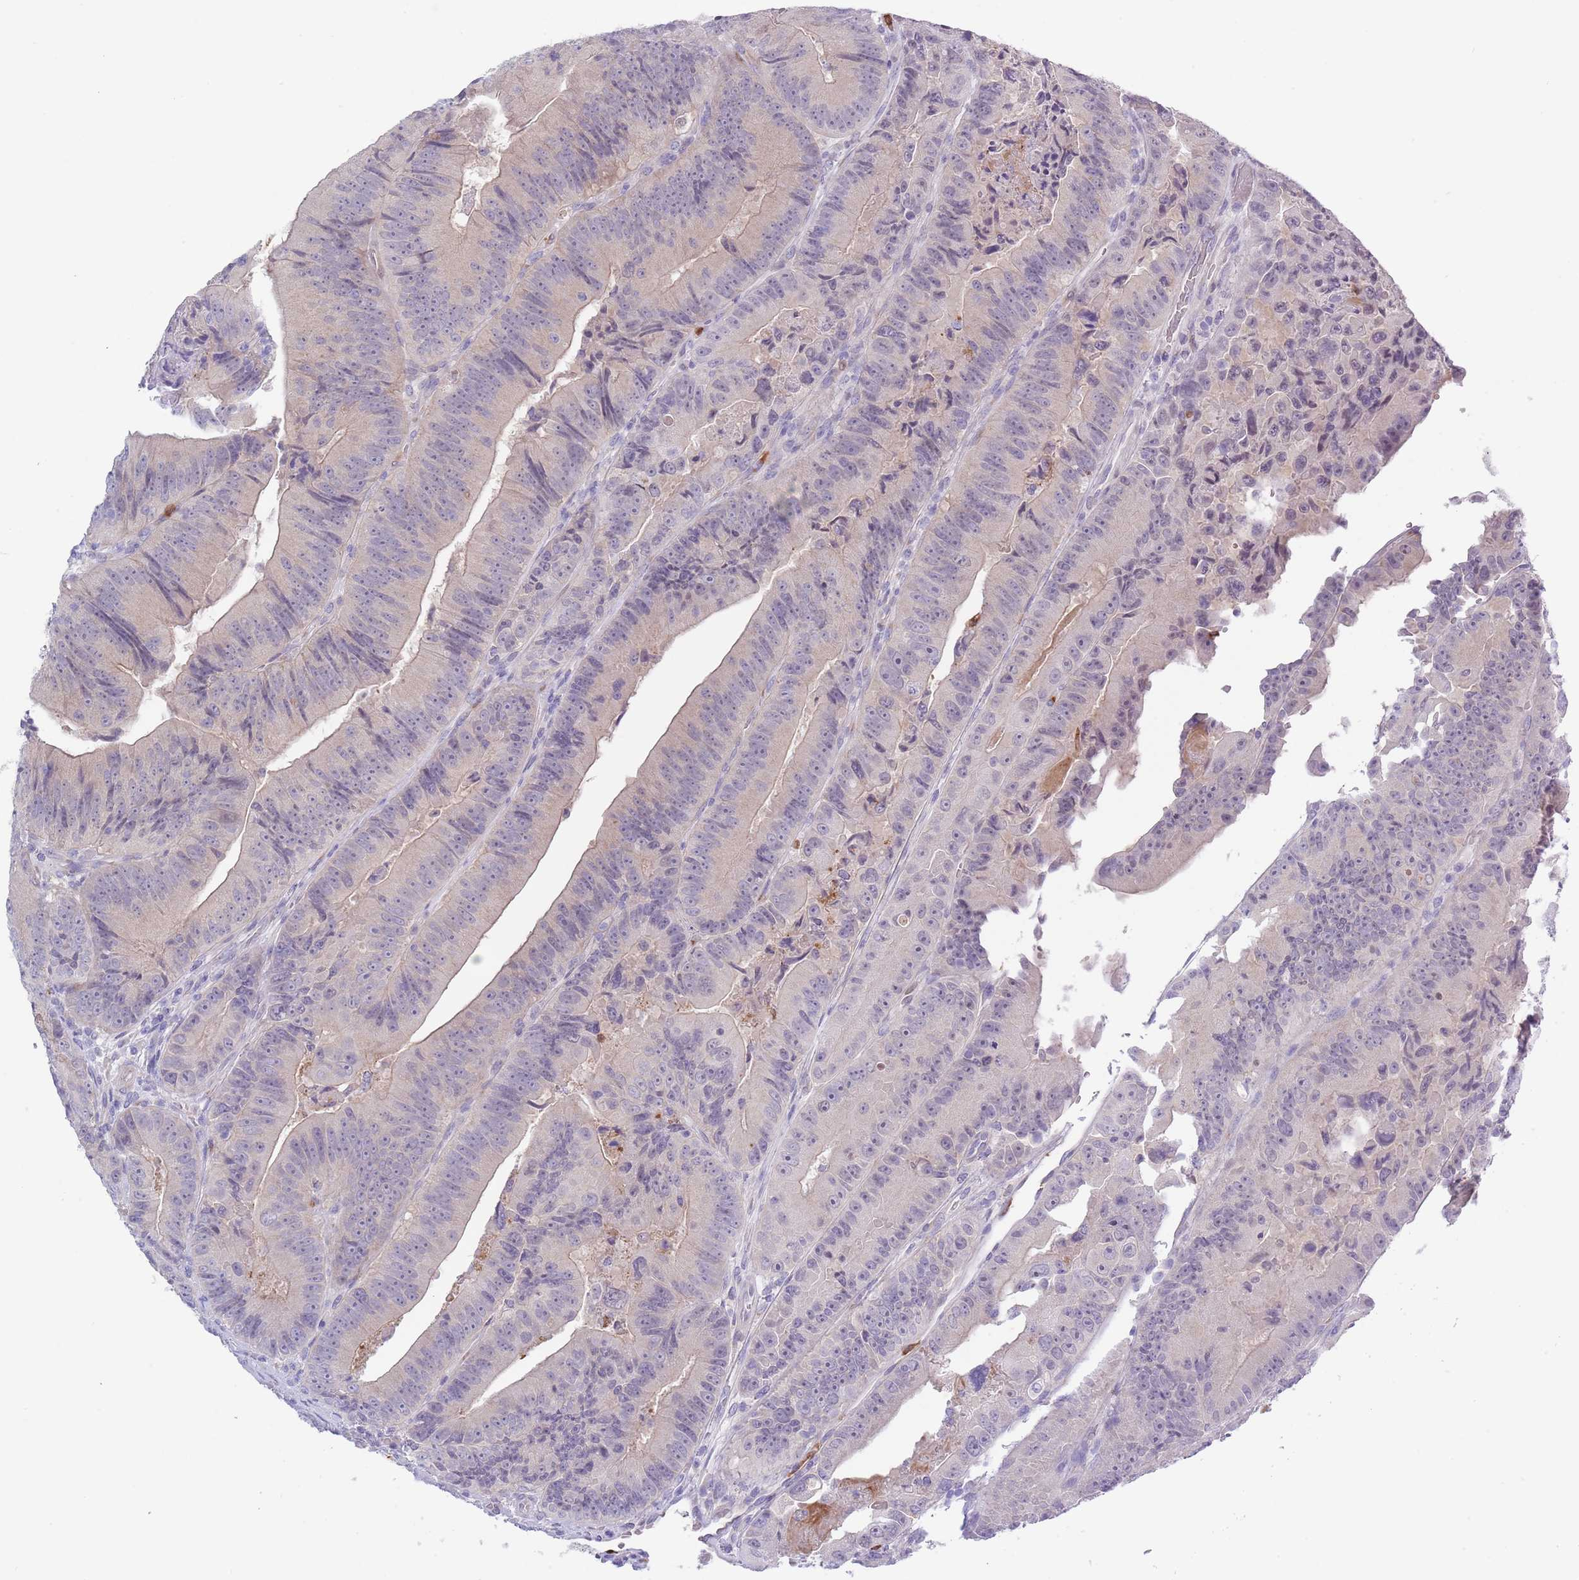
{"staining": {"intensity": "negative", "quantity": "none", "location": "none"}, "tissue": "colorectal cancer", "cell_type": "Tumor cells", "image_type": "cancer", "snomed": [{"axis": "morphology", "description": "Adenocarcinoma, NOS"}, {"axis": "topography", "description": "Colon"}], "caption": "A high-resolution histopathology image shows immunohistochemistry staining of colorectal cancer (adenocarcinoma), which exhibits no significant positivity in tumor cells.", "gene": "ZFP2", "patient": {"sex": "female", "age": 86}}